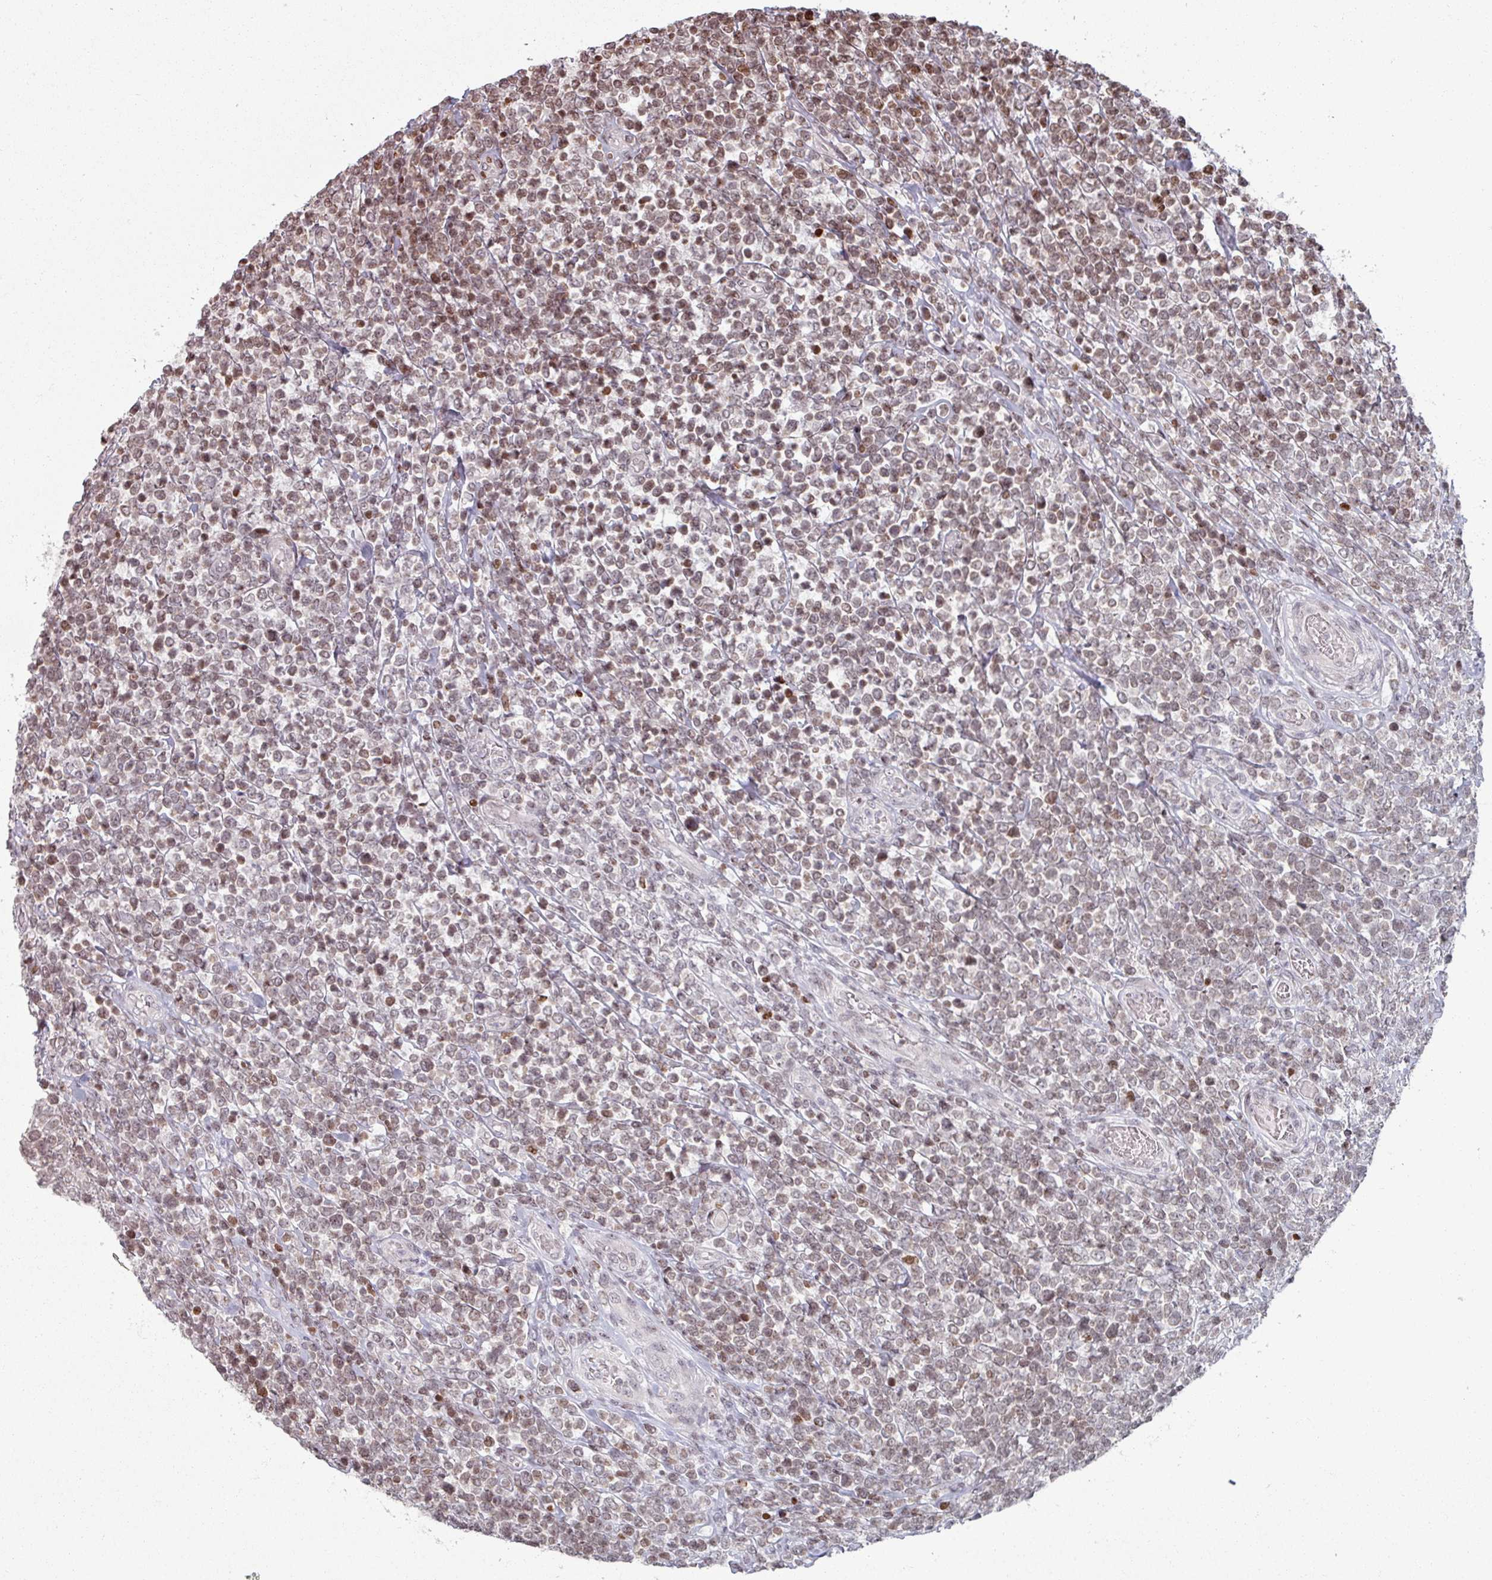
{"staining": {"intensity": "moderate", "quantity": ">75%", "location": "nuclear"}, "tissue": "lymphoma", "cell_type": "Tumor cells", "image_type": "cancer", "snomed": [{"axis": "morphology", "description": "Malignant lymphoma, non-Hodgkin's type, High grade"}, {"axis": "topography", "description": "Soft tissue"}], "caption": "Tumor cells display medium levels of moderate nuclear positivity in about >75% of cells in human malignant lymphoma, non-Hodgkin's type (high-grade).", "gene": "NCOR1", "patient": {"sex": "female", "age": 56}}